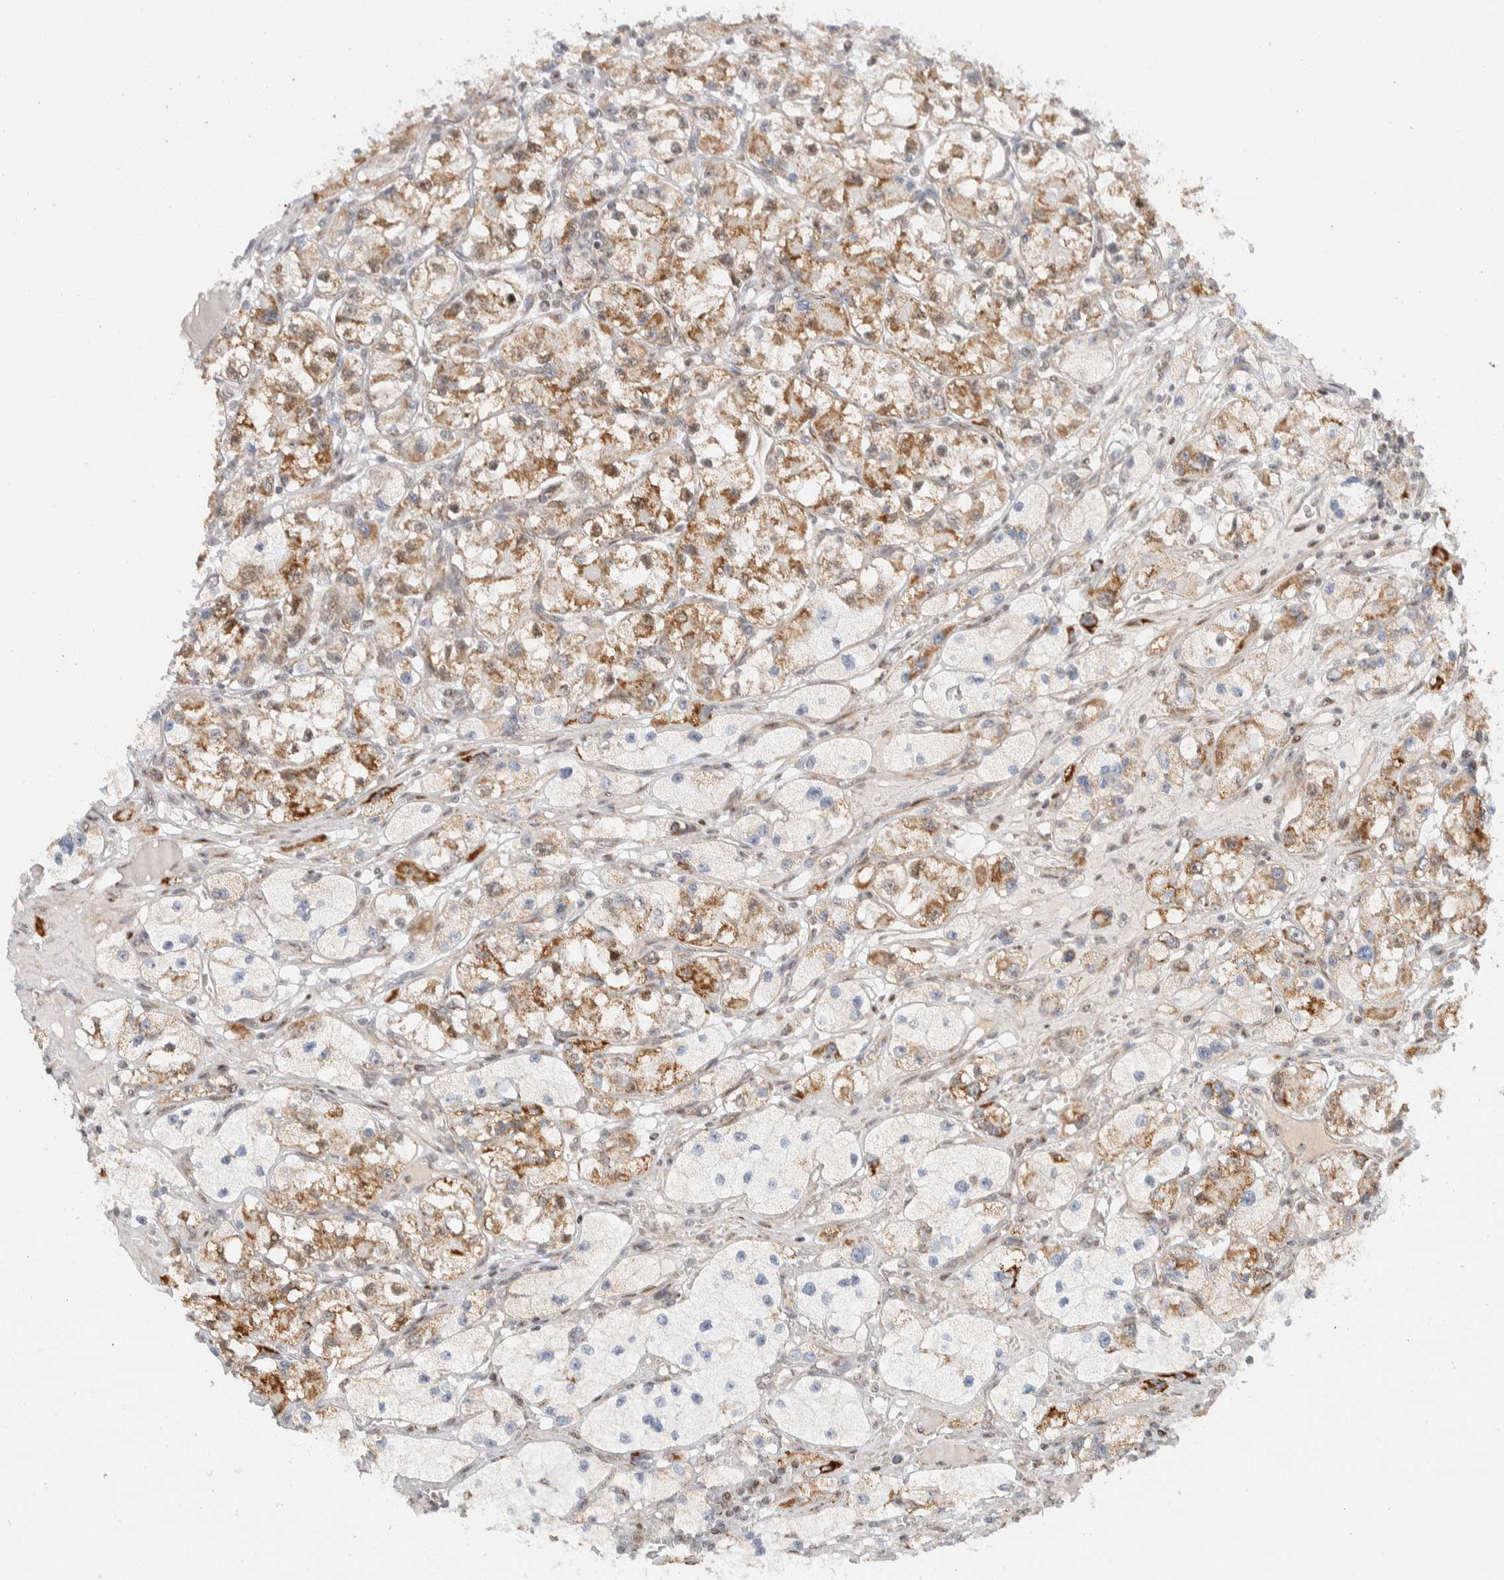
{"staining": {"intensity": "moderate", "quantity": ">75%", "location": "cytoplasmic/membranous"}, "tissue": "renal cancer", "cell_type": "Tumor cells", "image_type": "cancer", "snomed": [{"axis": "morphology", "description": "Adenocarcinoma, NOS"}, {"axis": "topography", "description": "Kidney"}], "caption": "The immunohistochemical stain shows moderate cytoplasmic/membranous staining in tumor cells of renal cancer (adenocarcinoma) tissue.", "gene": "TSPAN32", "patient": {"sex": "female", "age": 57}}